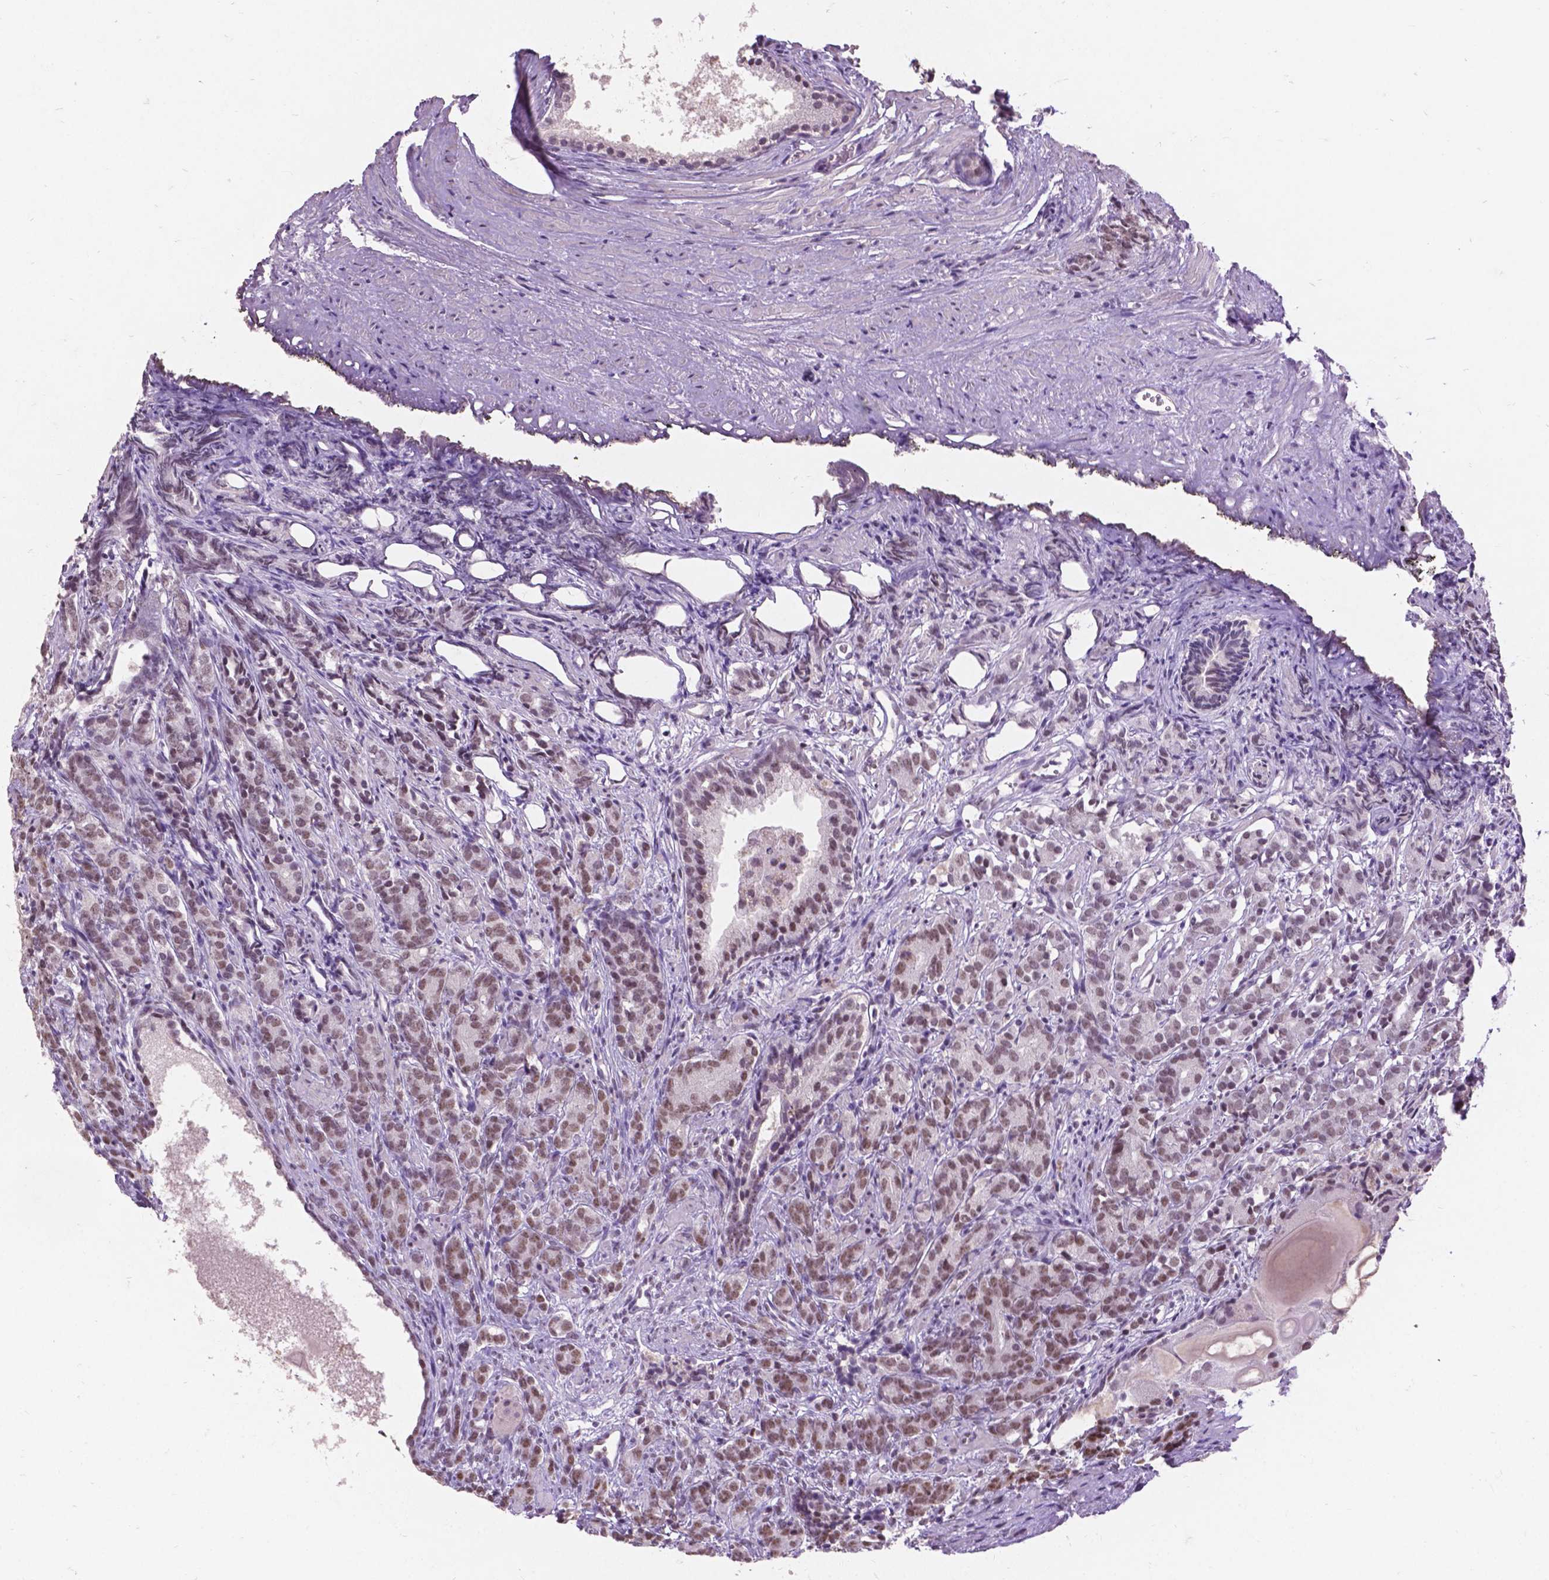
{"staining": {"intensity": "moderate", "quantity": "25%-75%", "location": "nuclear"}, "tissue": "prostate cancer", "cell_type": "Tumor cells", "image_type": "cancer", "snomed": [{"axis": "morphology", "description": "Adenocarcinoma, High grade"}, {"axis": "topography", "description": "Prostate"}], "caption": "Moderate nuclear expression for a protein is appreciated in approximately 25%-75% of tumor cells of prostate cancer (adenocarcinoma (high-grade)) using IHC.", "gene": "COIL", "patient": {"sex": "male", "age": 84}}